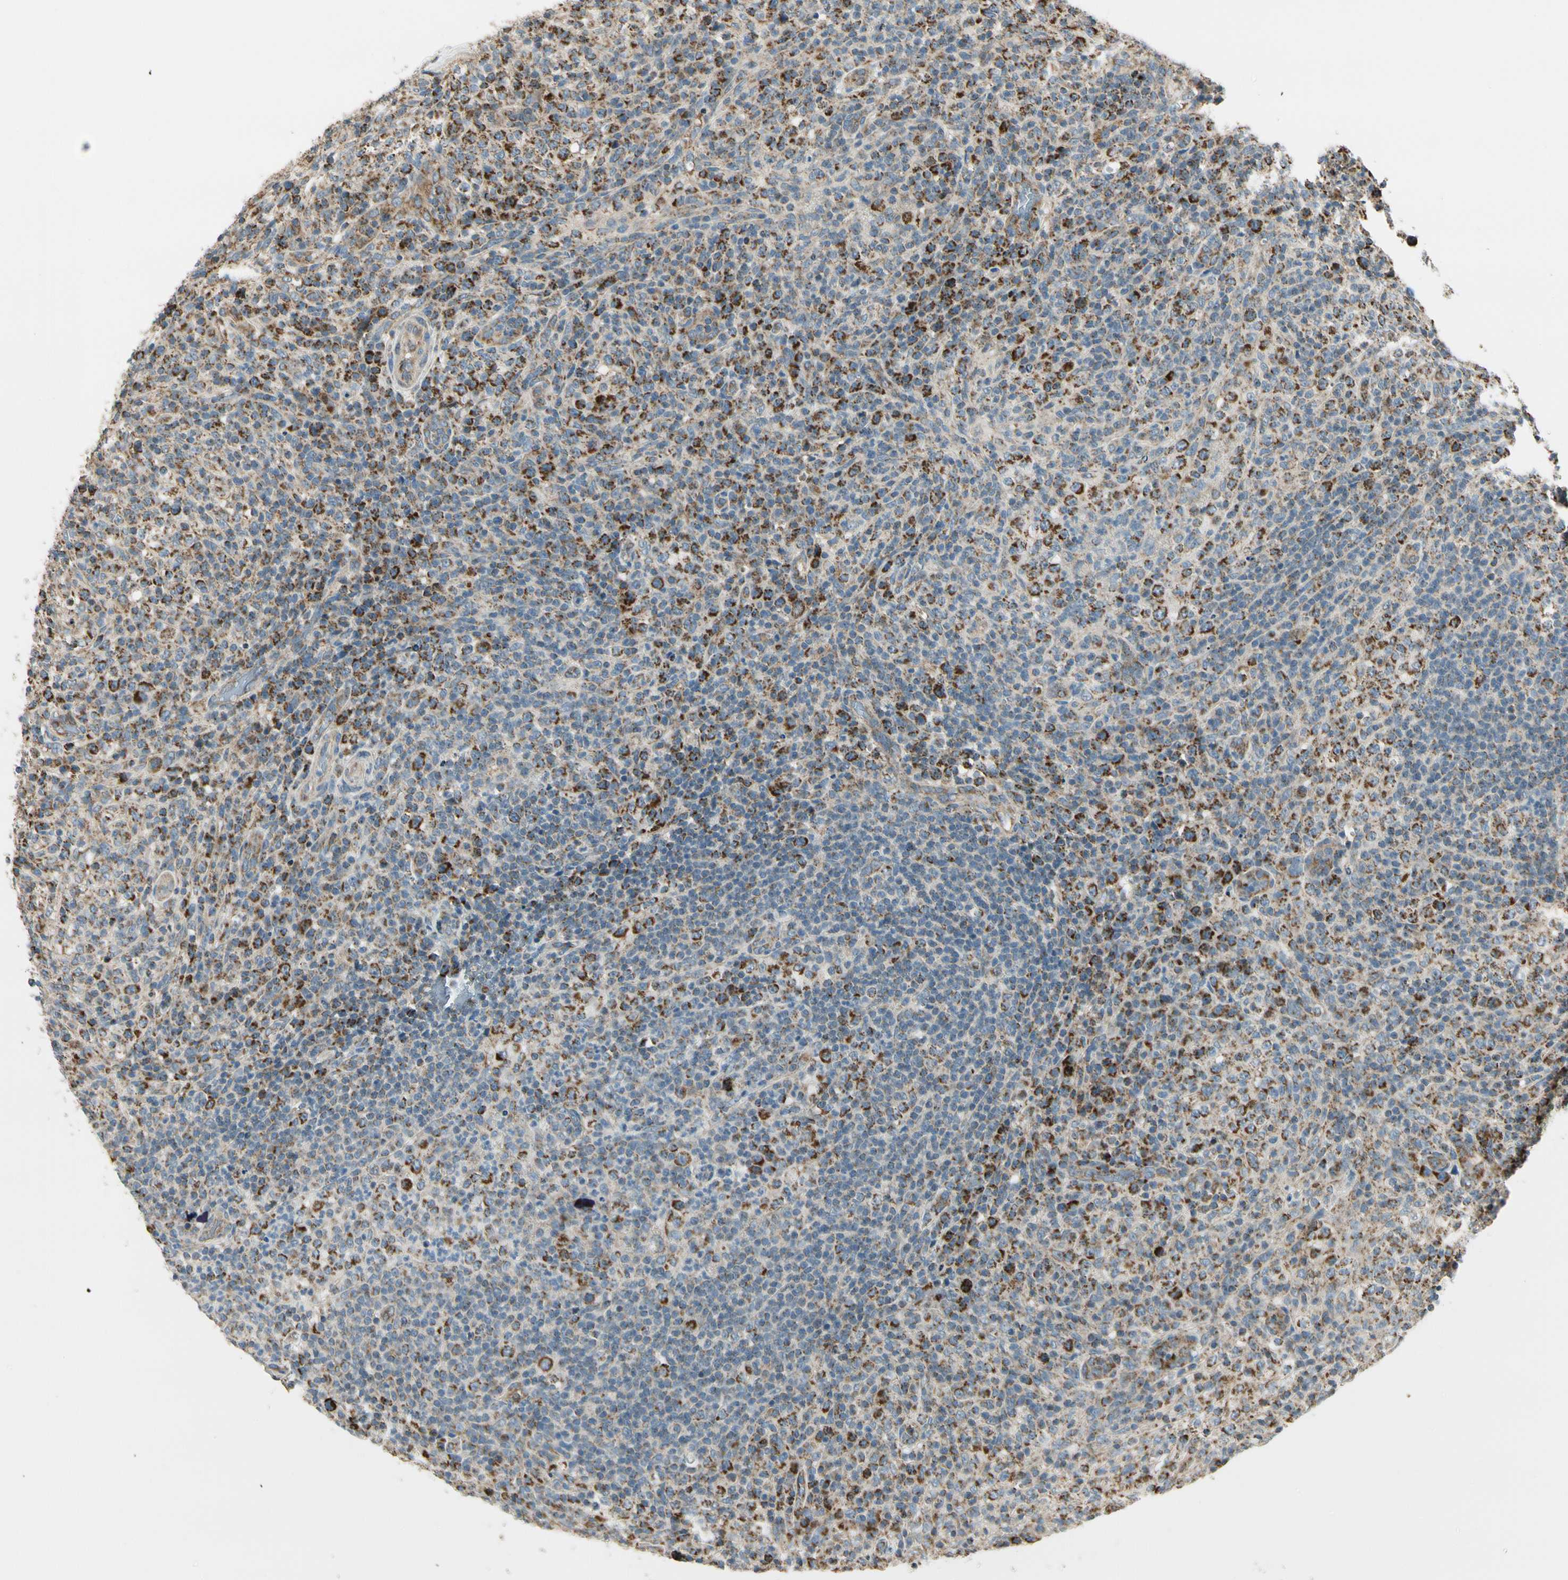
{"staining": {"intensity": "strong", "quantity": "25%-75%", "location": "cytoplasmic/membranous"}, "tissue": "lymphoma", "cell_type": "Tumor cells", "image_type": "cancer", "snomed": [{"axis": "morphology", "description": "Malignant lymphoma, non-Hodgkin's type, High grade"}, {"axis": "topography", "description": "Lymph node"}], "caption": "High-grade malignant lymphoma, non-Hodgkin's type stained for a protein (brown) shows strong cytoplasmic/membranous positive staining in about 25%-75% of tumor cells.", "gene": "EPHB3", "patient": {"sex": "female", "age": 76}}